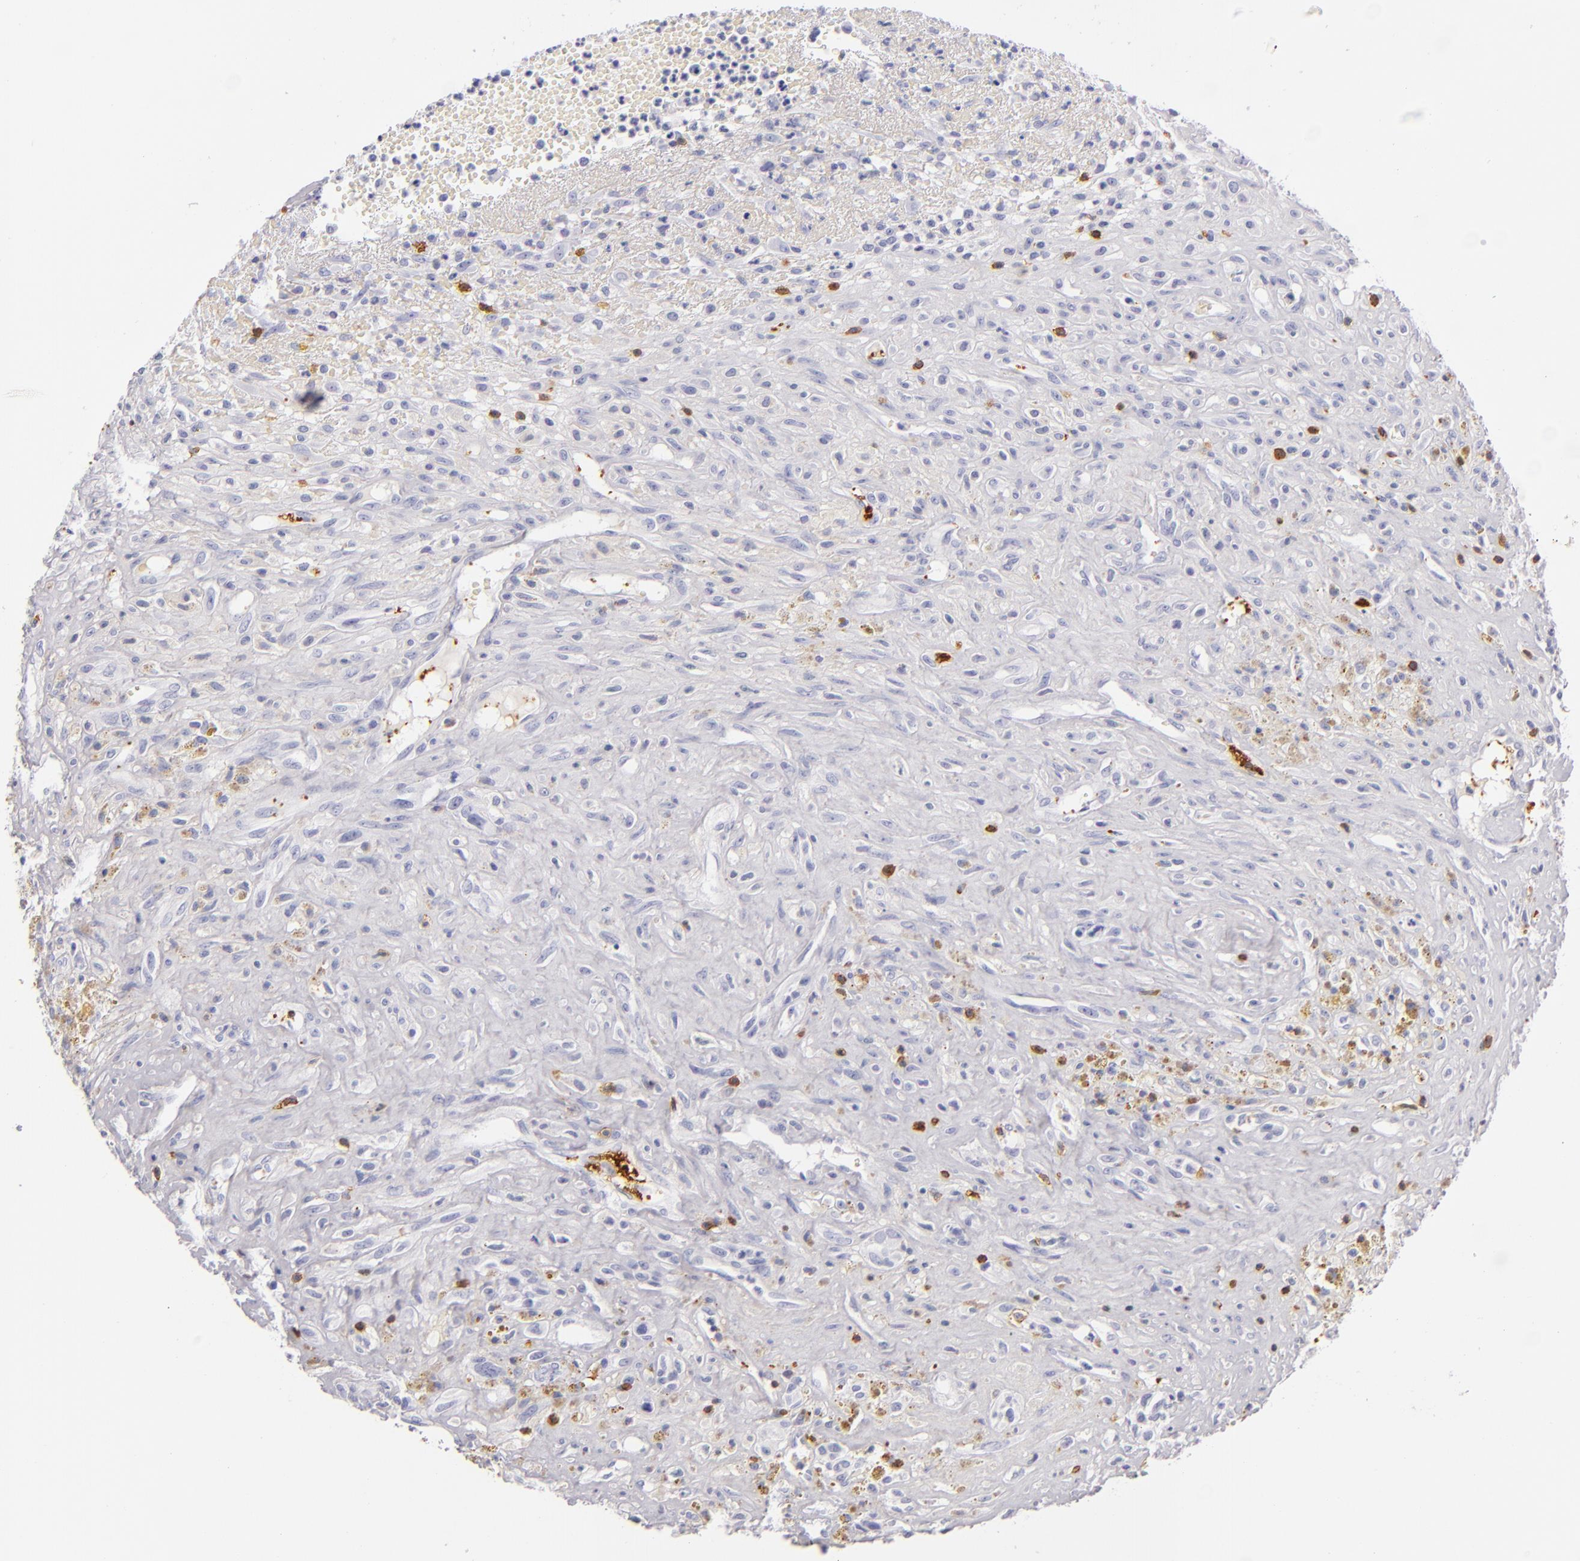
{"staining": {"intensity": "negative", "quantity": "none", "location": "none"}, "tissue": "glioma", "cell_type": "Tumor cells", "image_type": "cancer", "snomed": [{"axis": "morphology", "description": "Glioma, malignant, High grade"}, {"axis": "topography", "description": "Brain"}], "caption": "Glioma stained for a protein using immunohistochemistry (IHC) reveals no staining tumor cells.", "gene": "LAT", "patient": {"sex": "male", "age": 66}}